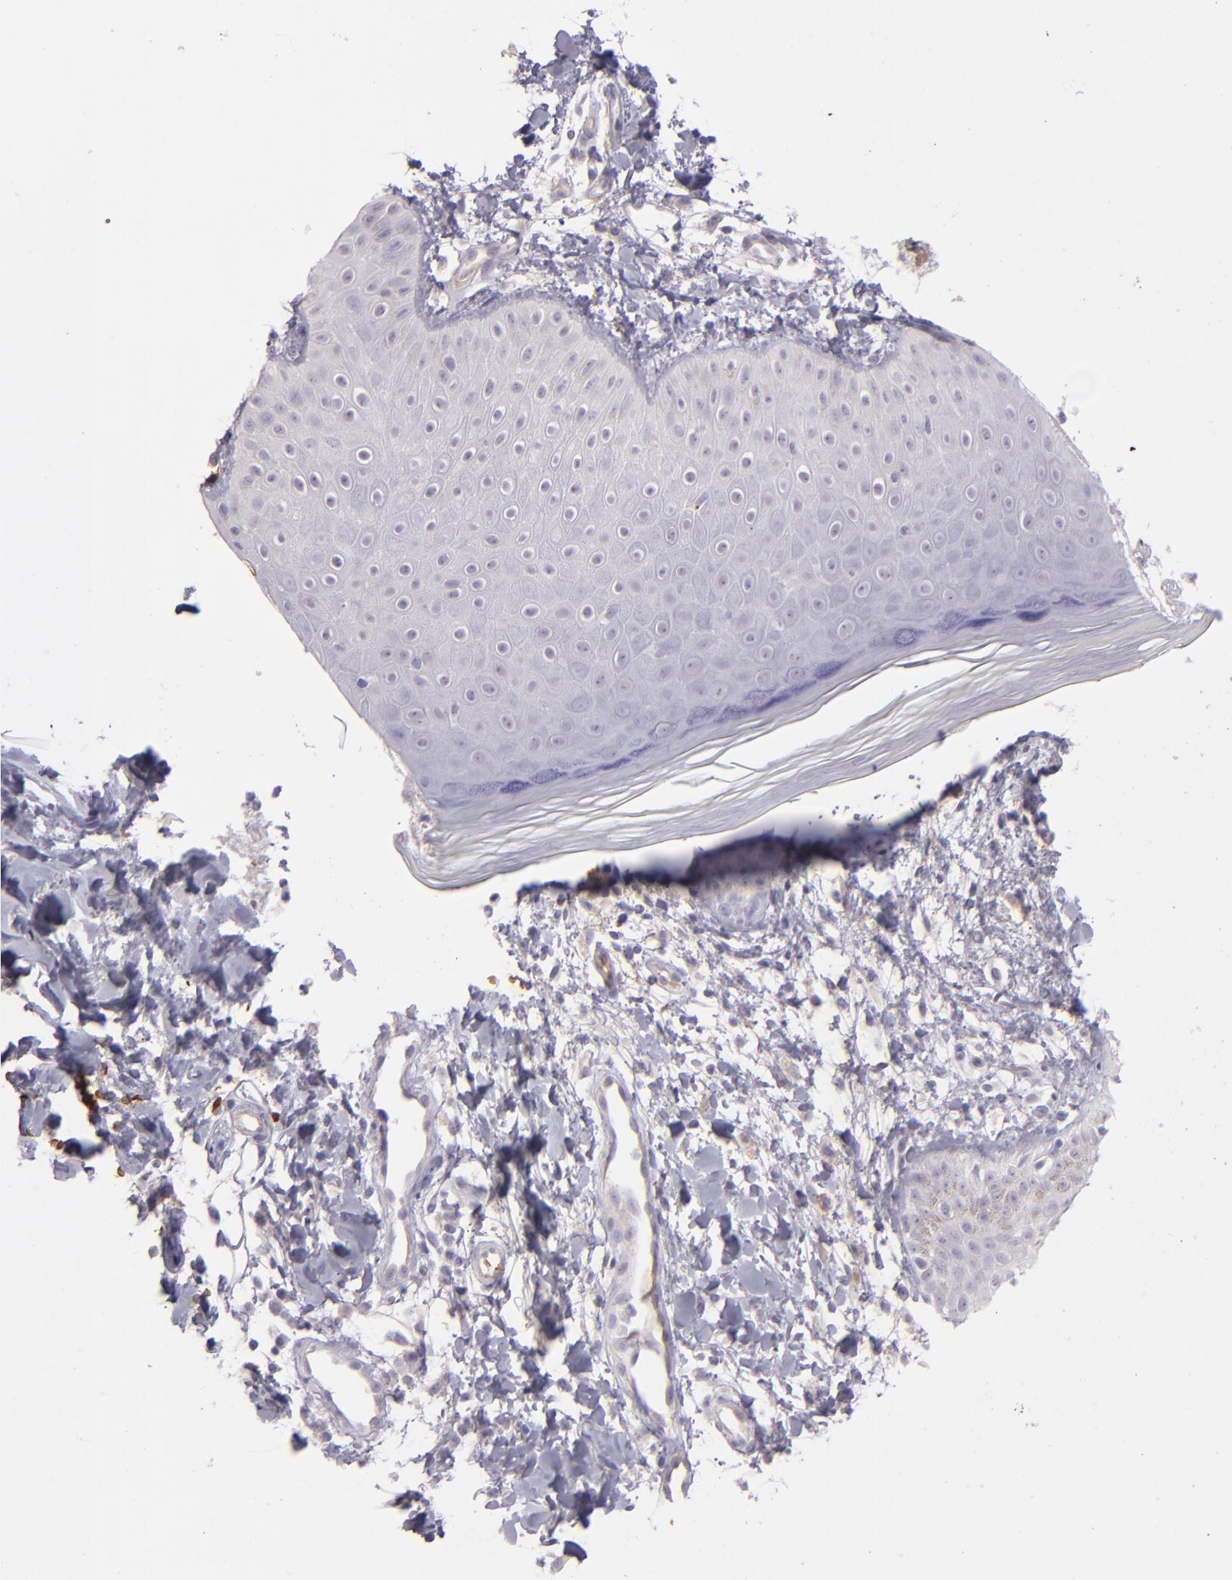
{"staining": {"intensity": "negative", "quantity": "none", "location": "none"}, "tissue": "skin", "cell_type": "Epidermal cells", "image_type": "normal", "snomed": [{"axis": "morphology", "description": "Normal tissue, NOS"}, {"axis": "morphology", "description": "Inflammation, NOS"}, {"axis": "topography", "description": "Soft tissue"}, {"axis": "topography", "description": "Anal"}], "caption": "This is a histopathology image of immunohistochemistry staining of unremarkable skin, which shows no expression in epidermal cells.", "gene": "ACE", "patient": {"sex": "female", "age": 15}}